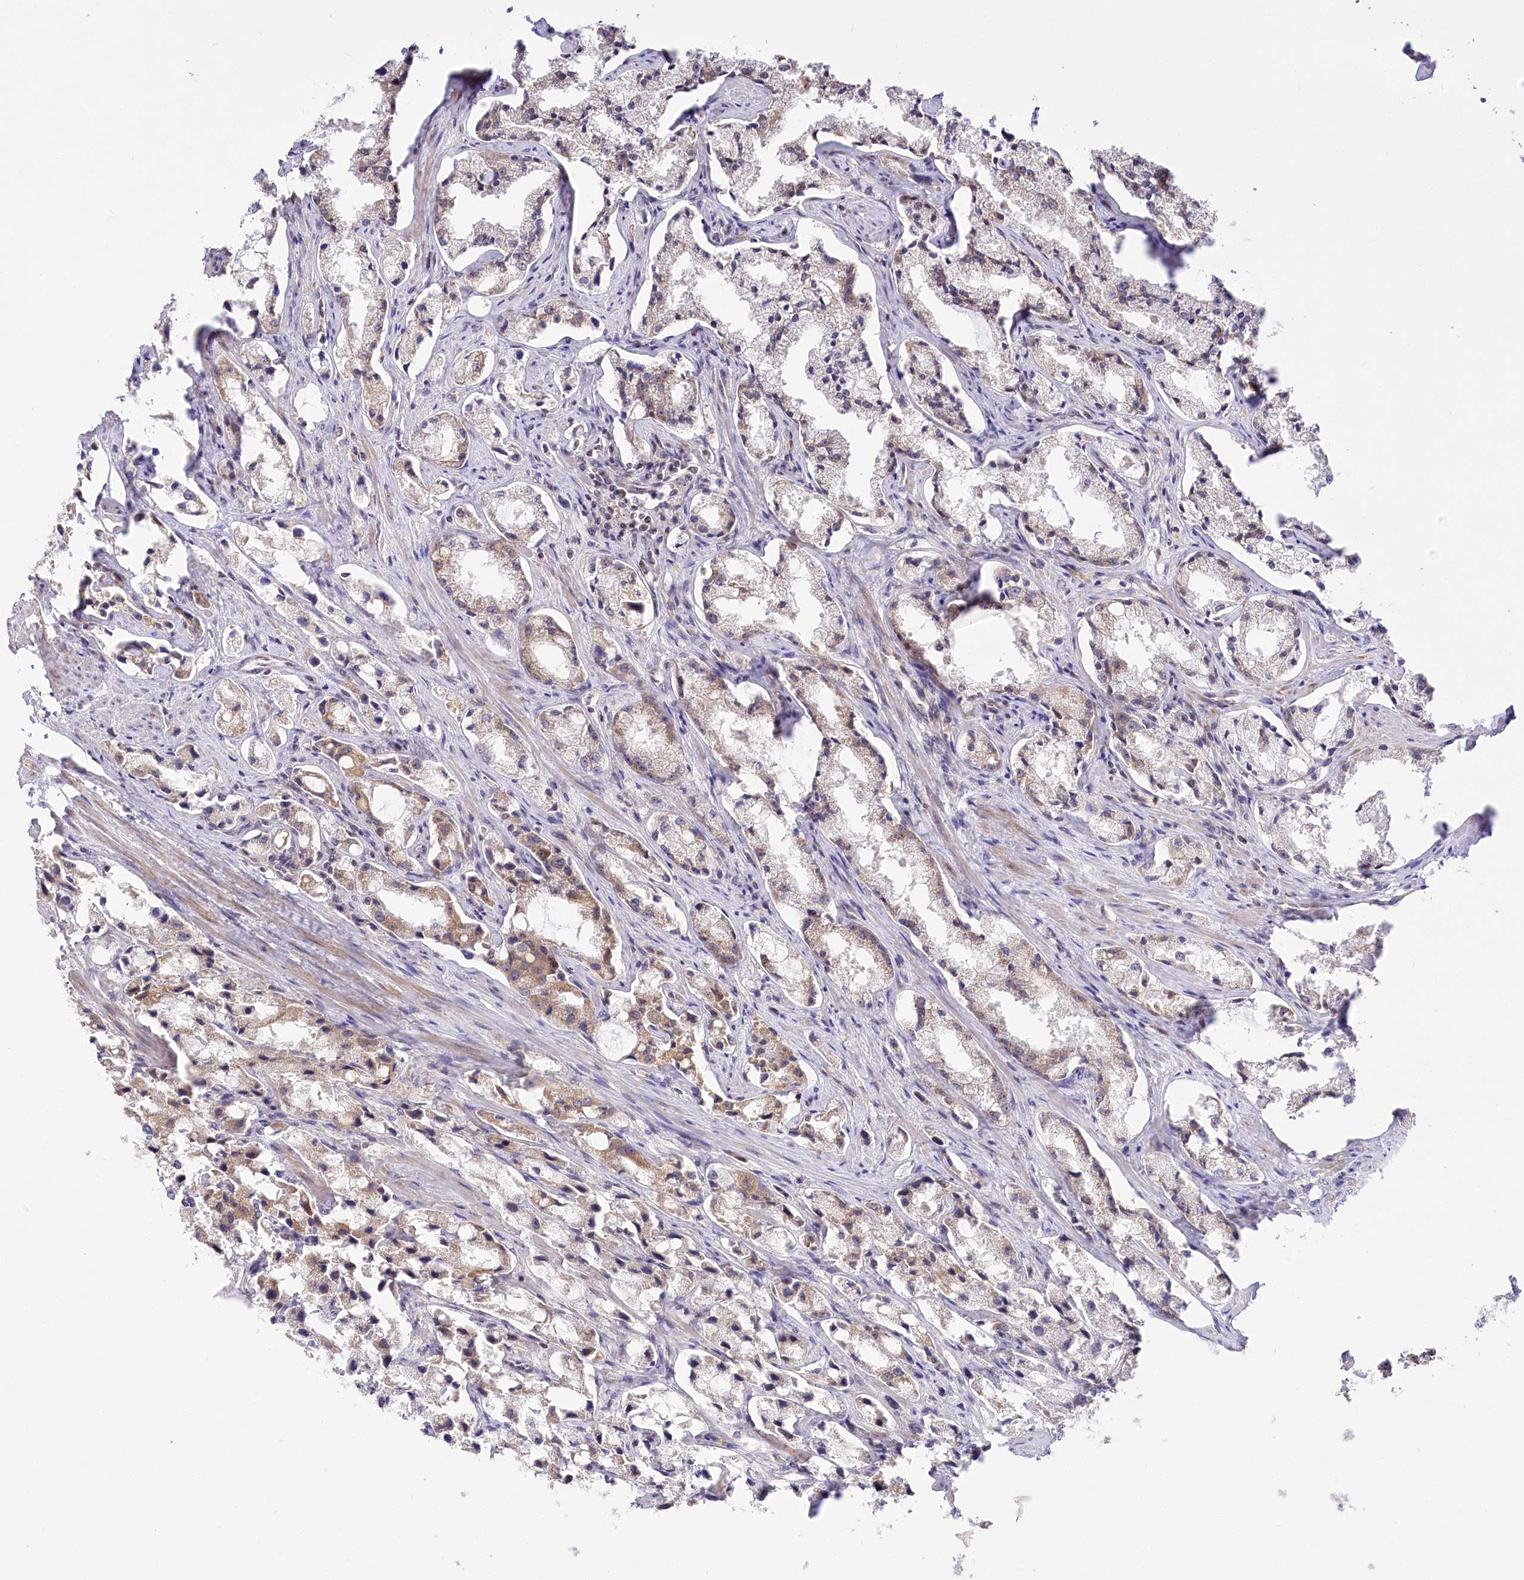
{"staining": {"intensity": "moderate", "quantity": "<25%", "location": "cytoplasmic/membranous"}, "tissue": "prostate cancer", "cell_type": "Tumor cells", "image_type": "cancer", "snomed": [{"axis": "morphology", "description": "Adenocarcinoma, High grade"}, {"axis": "topography", "description": "Prostate"}], "caption": "Immunohistochemical staining of prostate high-grade adenocarcinoma shows moderate cytoplasmic/membranous protein positivity in approximately <25% of tumor cells. The protein is stained brown, and the nuclei are stained in blue (DAB IHC with brightfield microscopy, high magnification).", "gene": "ZMAT2", "patient": {"sex": "male", "age": 66}}